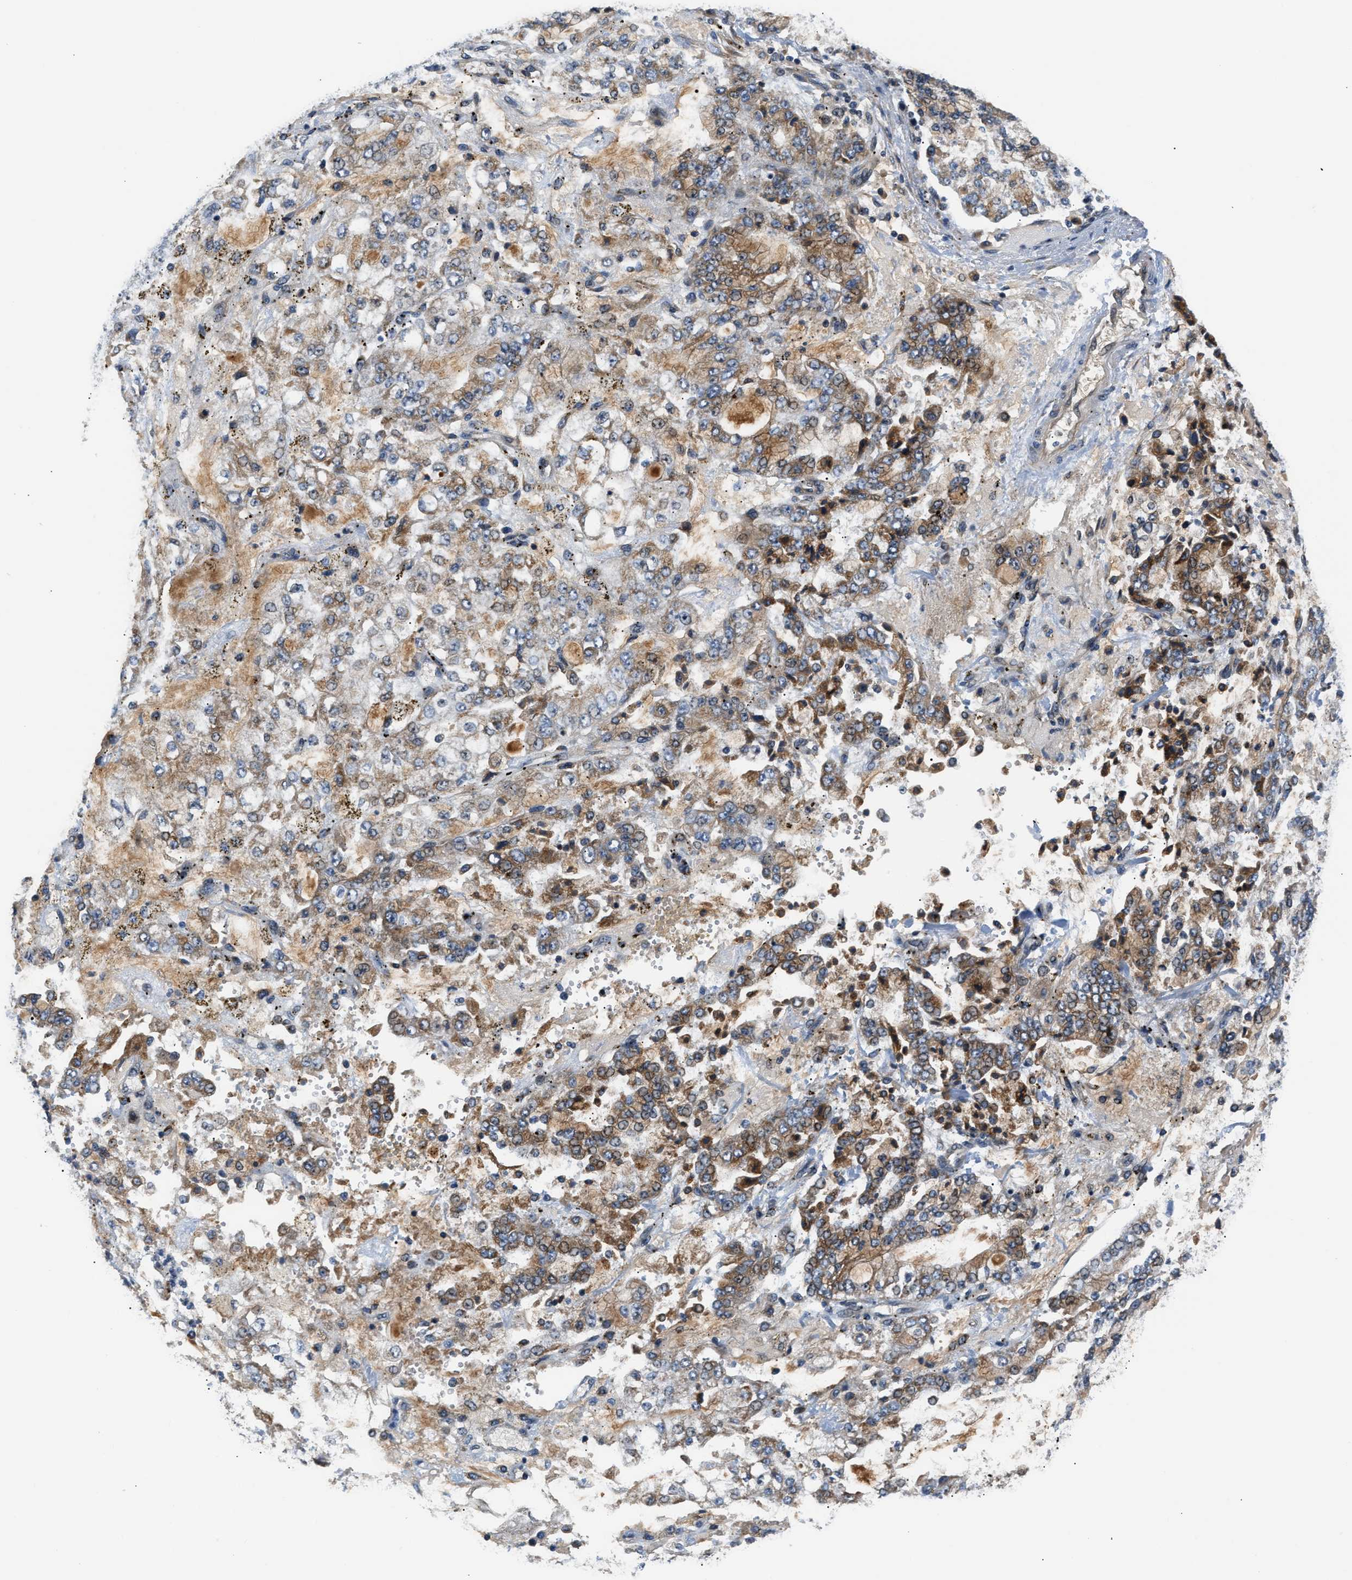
{"staining": {"intensity": "moderate", "quantity": ">75%", "location": "cytoplasmic/membranous"}, "tissue": "stomach cancer", "cell_type": "Tumor cells", "image_type": "cancer", "snomed": [{"axis": "morphology", "description": "Adenocarcinoma, NOS"}, {"axis": "topography", "description": "Stomach"}], "caption": "A medium amount of moderate cytoplasmic/membranous staining is present in approximately >75% of tumor cells in stomach cancer tissue. (DAB IHC with brightfield microscopy, high magnification).", "gene": "TNIP2", "patient": {"sex": "male", "age": 76}}